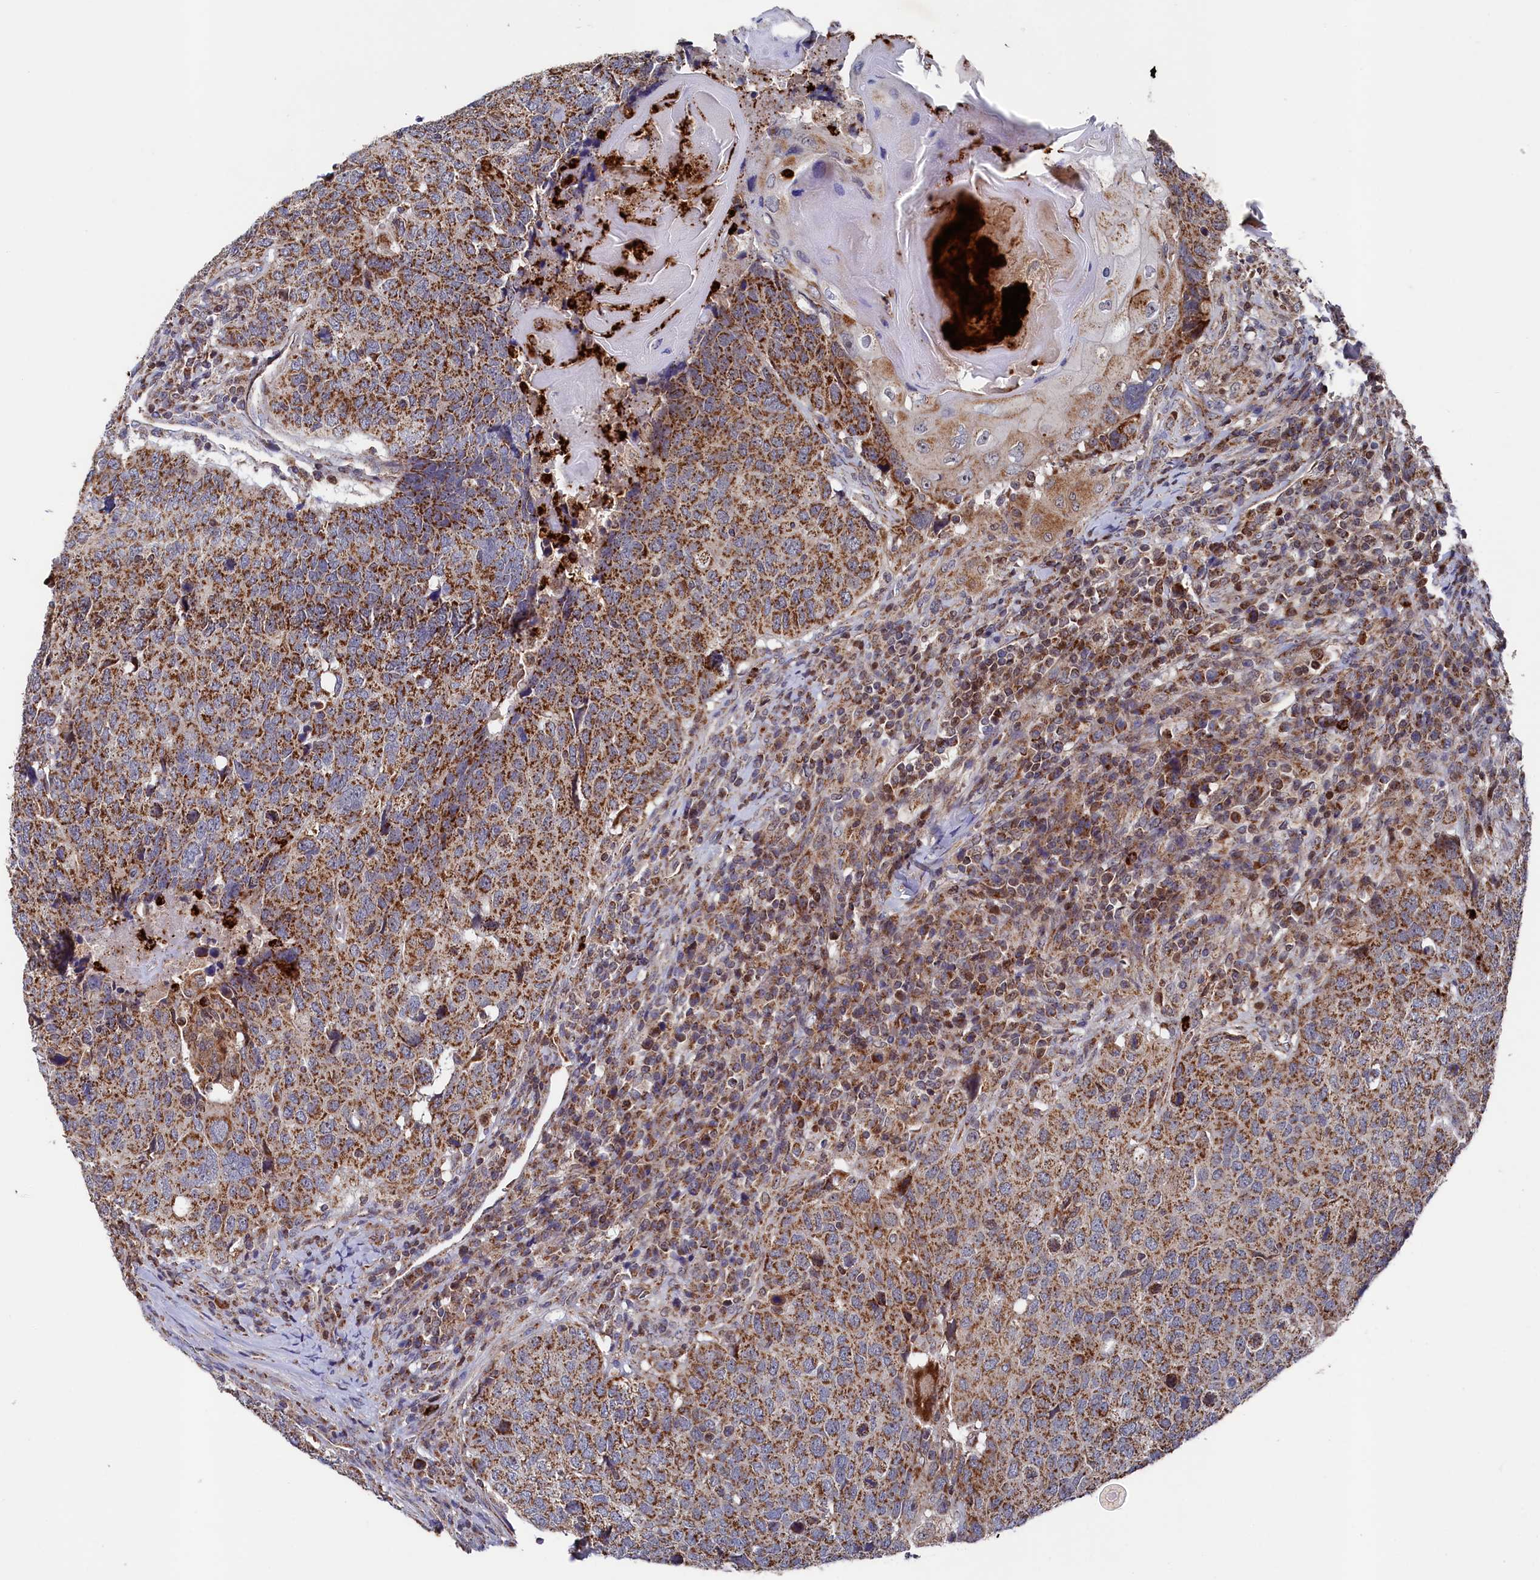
{"staining": {"intensity": "moderate", "quantity": ">75%", "location": "cytoplasmic/membranous"}, "tissue": "head and neck cancer", "cell_type": "Tumor cells", "image_type": "cancer", "snomed": [{"axis": "morphology", "description": "Squamous cell carcinoma, NOS"}, {"axis": "topography", "description": "Head-Neck"}], "caption": "Head and neck cancer stained with immunohistochemistry (IHC) exhibits moderate cytoplasmic/membranous staining in about >75% of tumor cells.", "gene": "CHCHD1", "patient": {"sex": "male", "age": 66}}